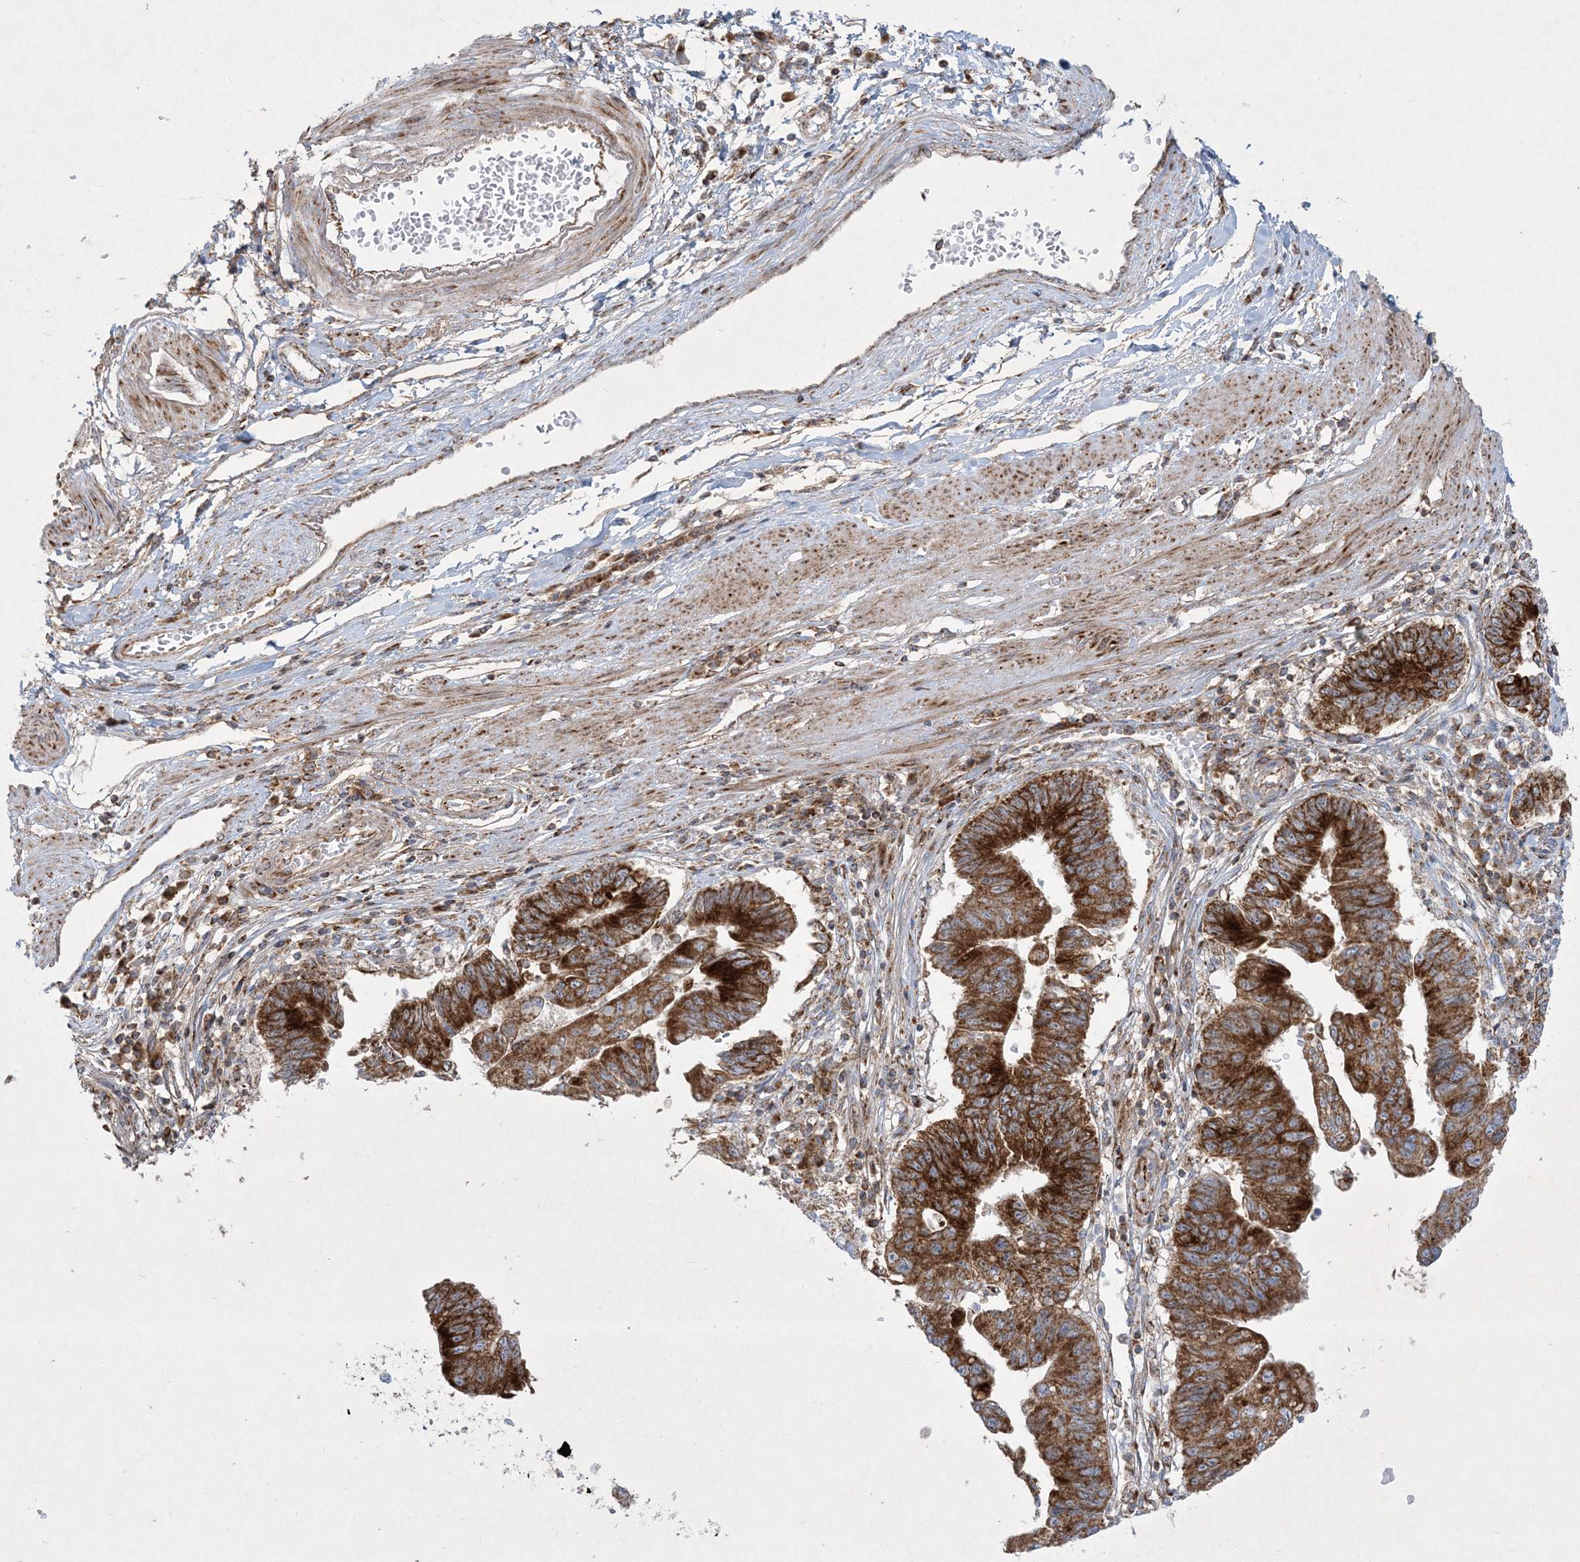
{"staining": {"intensity": "strong", "quantity": ">75%", "location": "cytoplasmic/membranous"}, "tissue": "stomach cancer", "cell_type": "Tumor cells", "image_type": "cancer", "snomed": [{"axis": "morphology", "description": "Adenocarcinoma, NOS"}, {"axis": "topography", "description": "Stomach"}], "caption": "Strong cytoplasmic/membranous positivity is identified in about >75% of tumor cells in stomach cancer. Immunohistochemistry stains the protein in brown and the nuclei are stained blue.", "gene": "BEND4", "patient": {"sex": "male", "age": 59}}